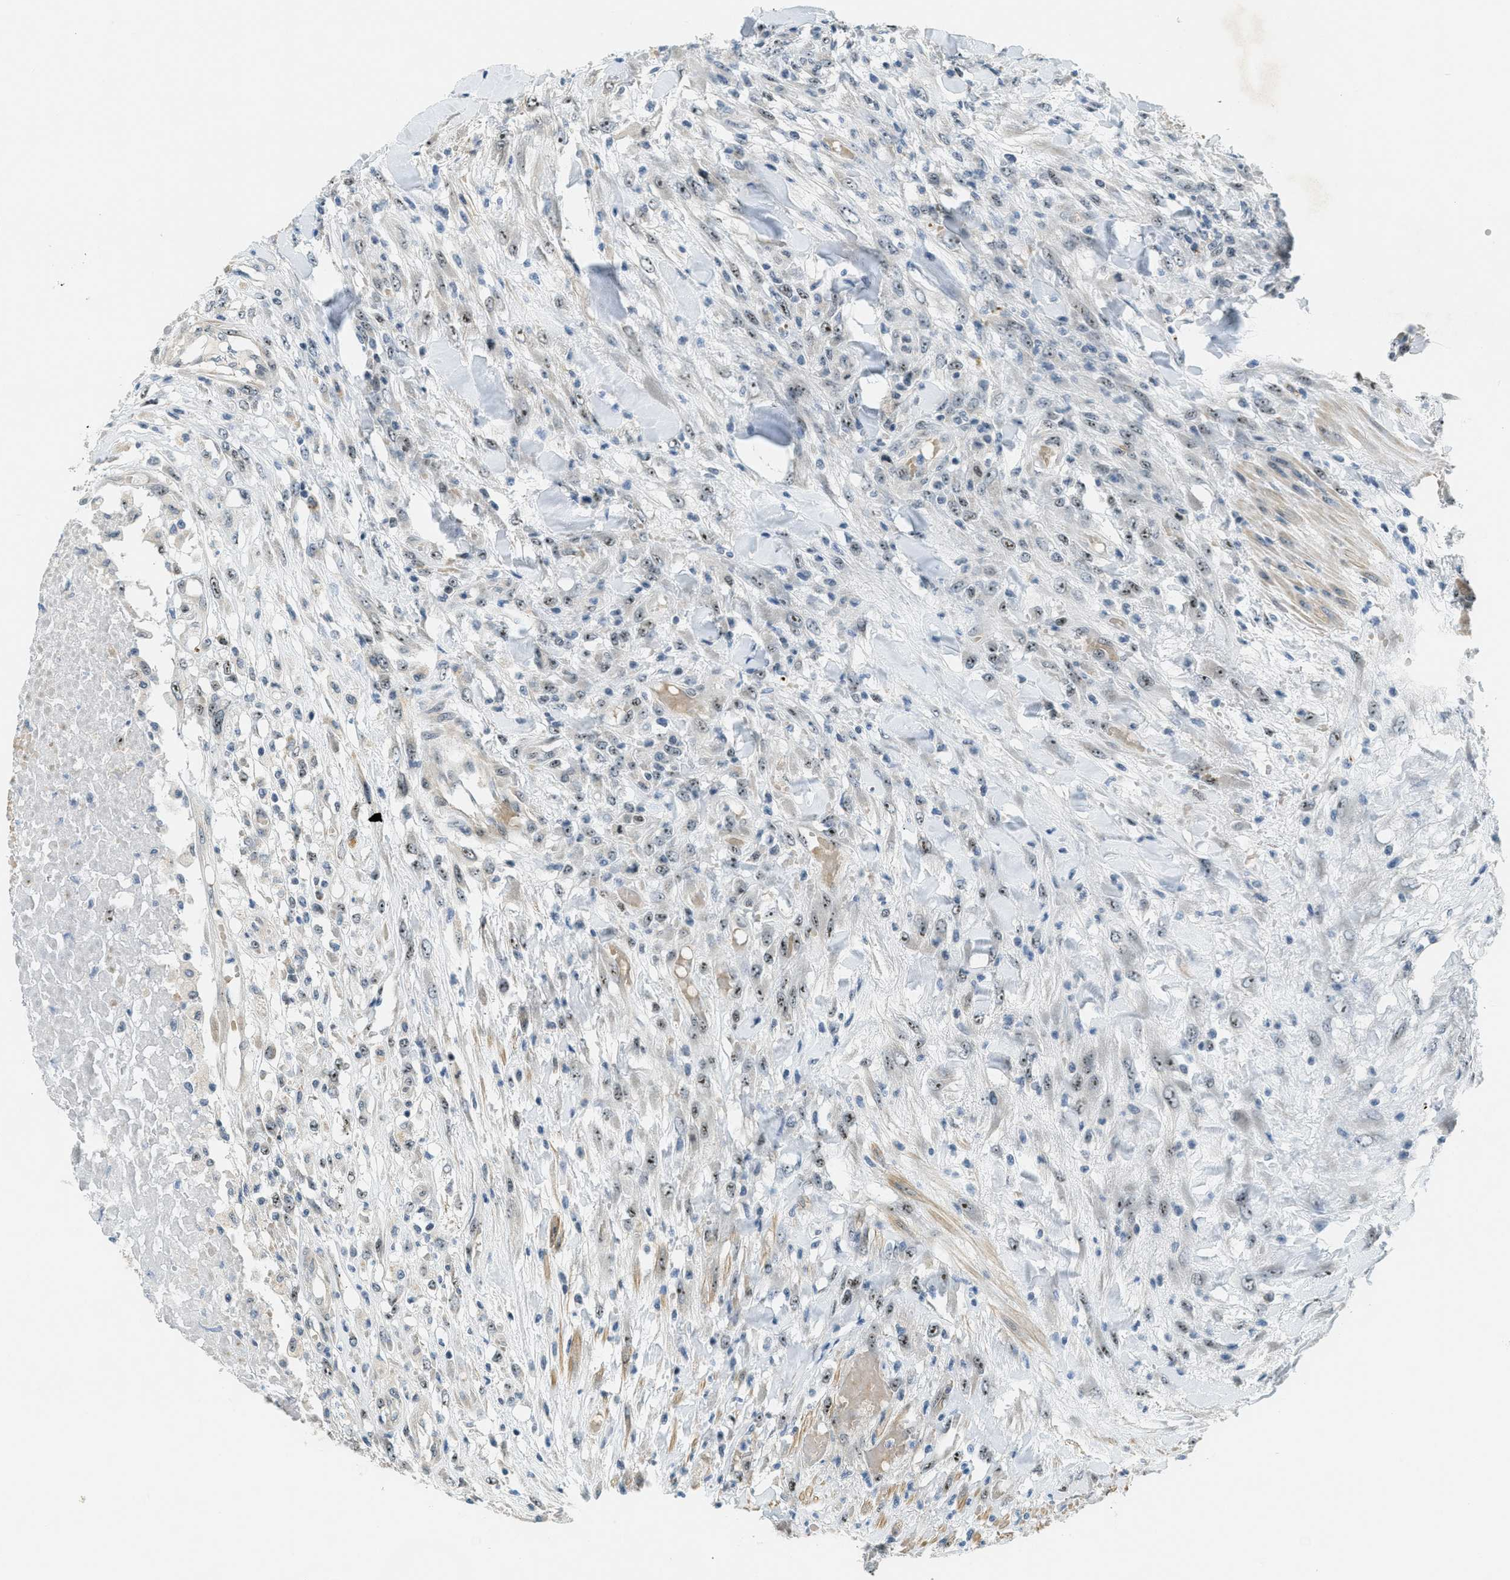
{"staining": {"intensity": "weak", "quantity": "<25%", "location": "nuclear"}, "tissue": "testis cancer", "cell_type": "Tumor cells", "image_type": "cancer", "snomed": [{"axis": "morphology", "description": "Seminoma, NOS"}, {"axis": "topography", "description": "Testis"}], "caption": "An IHC image of testis cancer is shown. There is no staining in tumor cells of testis cancer.", "gene": "DDX47", "patient": {"sex": "male", "age": 59}}